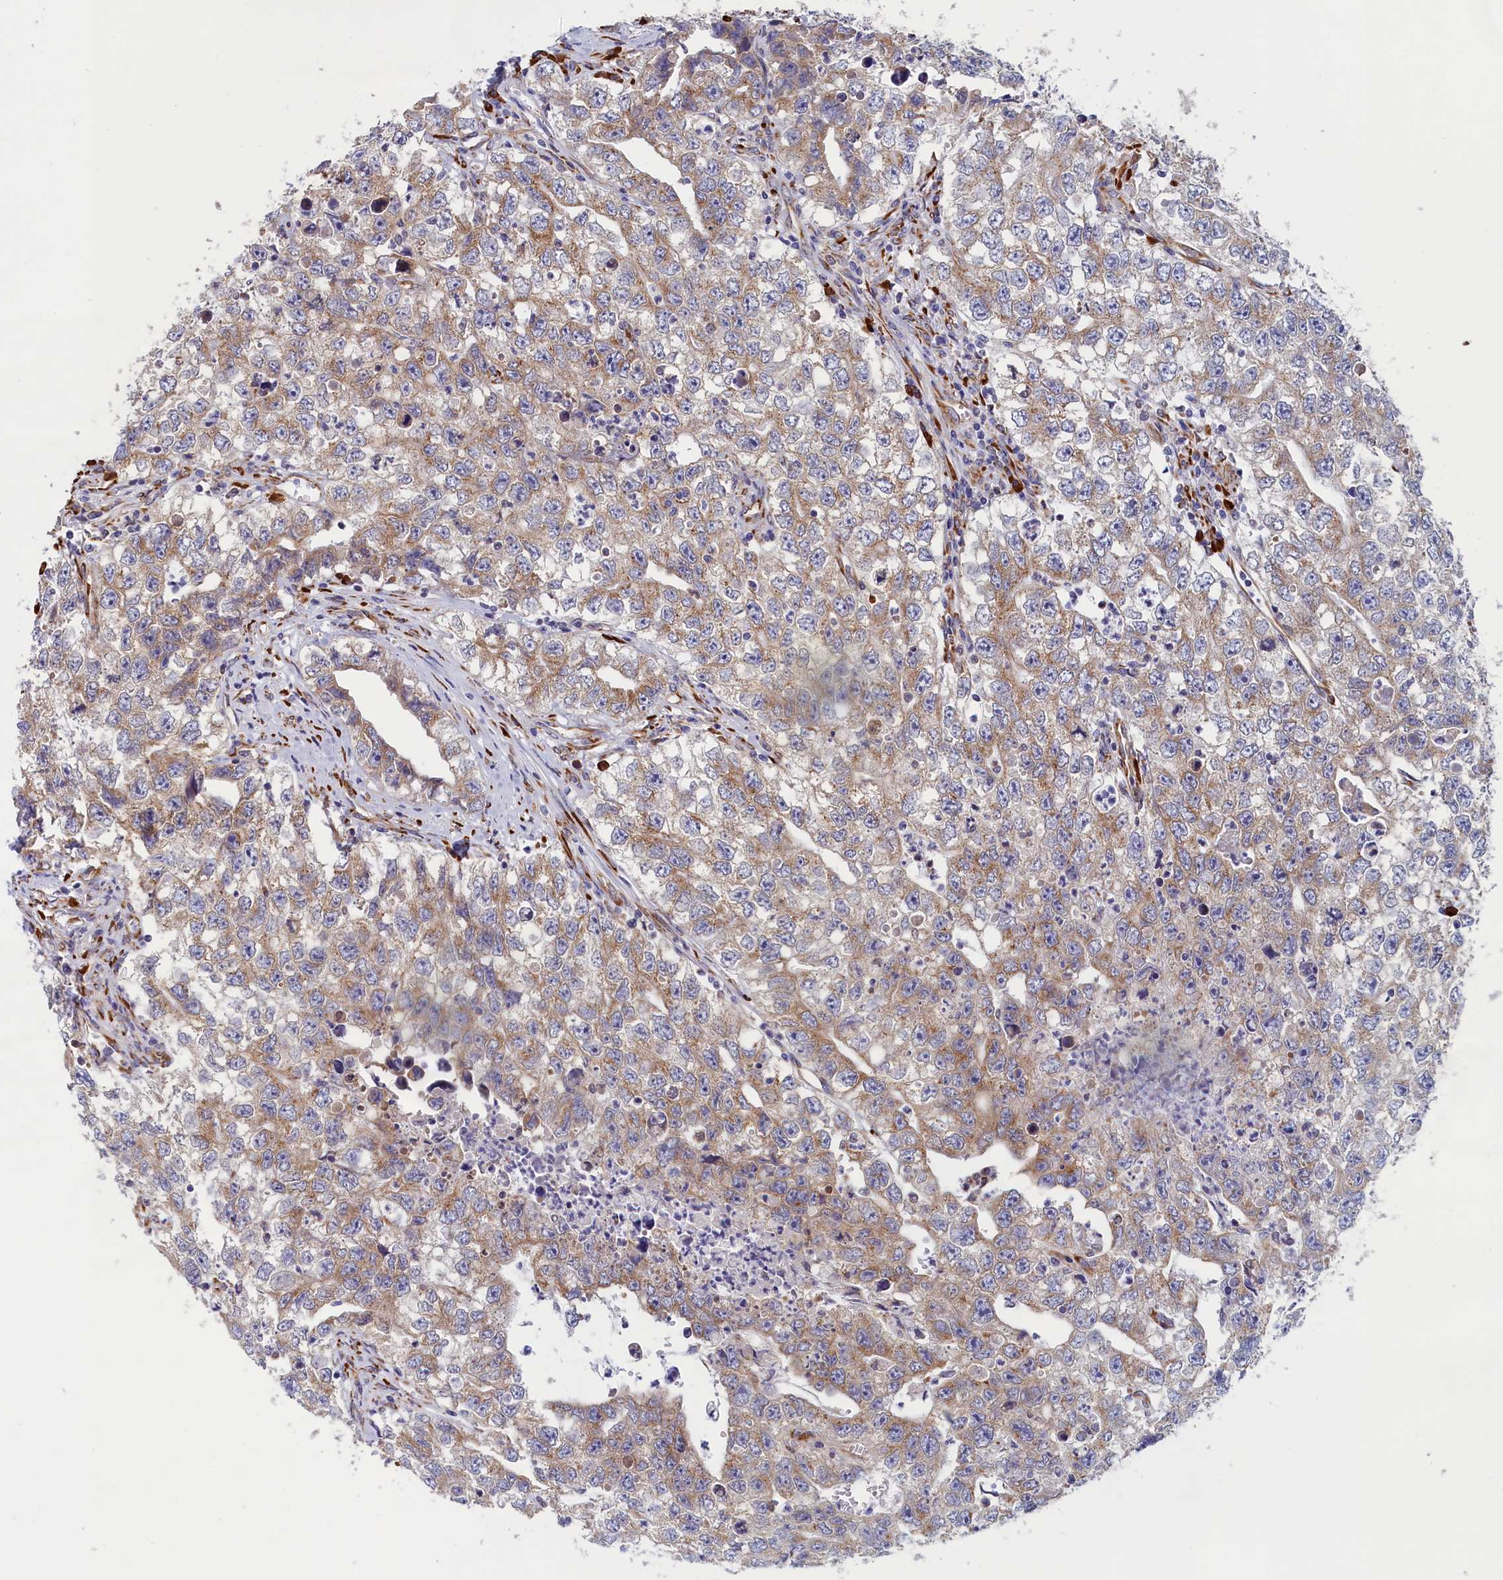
{"staining": {"intensity": "moderate", "quantity": "25%-75%", "location": "cytoplasmic/membranous"}, "tissue": "testis cancer", "cell_type": "Tumor cells", "image_type": "cancer", "snomed": [{"axis": "morphology", "description": "Seminoma, NOS"}, {"axis": "morphology", "description": "Carcinoma, Embryonal, NOS"}, {"axis": "topography", "description": "Testis"}], "caption": "About 25%-75% of tumor cells in human testis embryonal carcinoma display moderate cytoplasmic/membranous protein staining as visualized by brown immunohistochemical staining.", "gene": "CCDC68", "patient": {"sex": "male", "age": 43}}